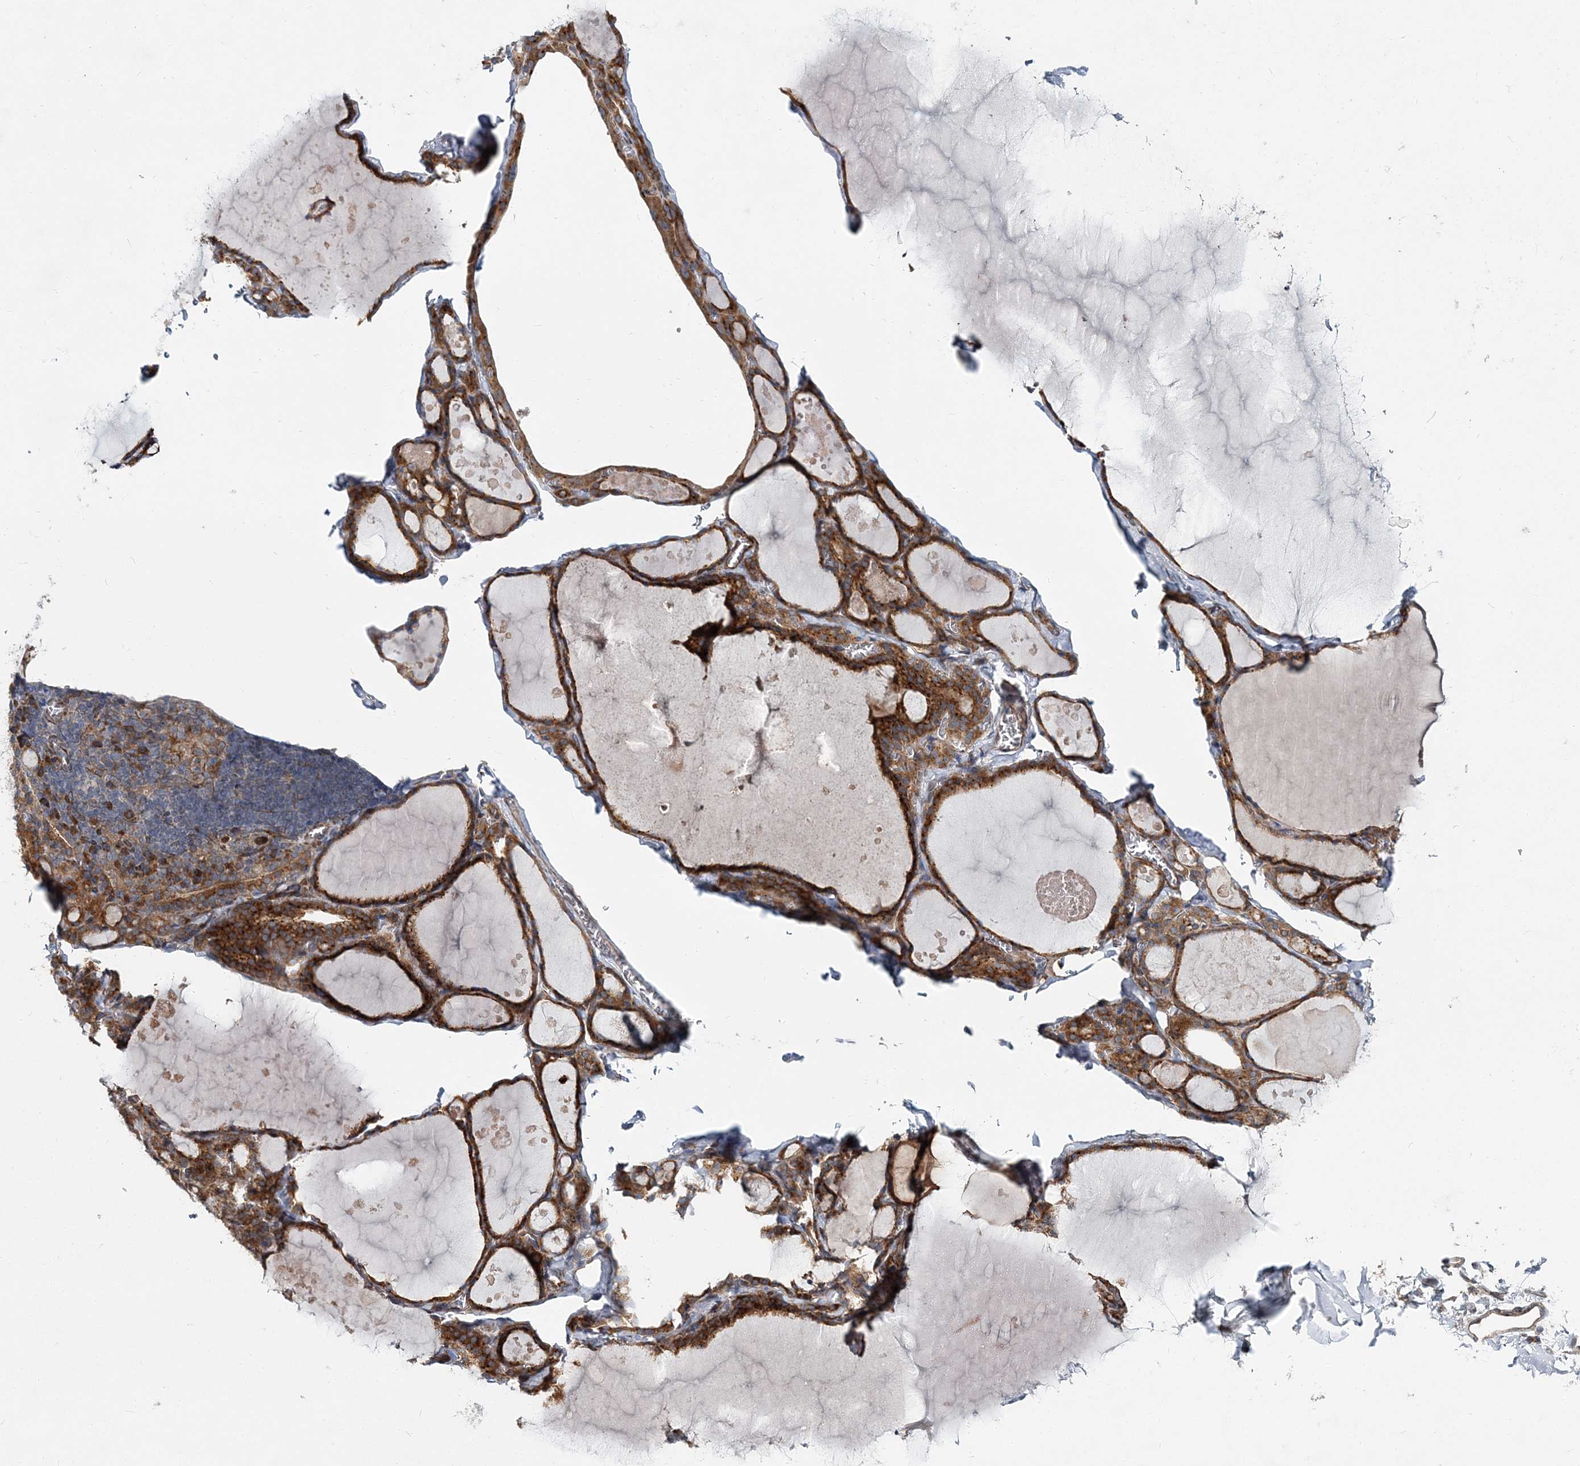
{"staining": {"intensity": "strong", "quantity": ">75%", "location": "cytoplasmic/membranous"}, "tissue": "thyroid gland", "cell_type": "Glandular cells", "image_type": "normal", "snomed": [{"axis": "morphology", "description": "Normal tissue, NOS"}, {"axis": "topography", "description": "Thyroid gland"}], "caption": "This is an image of immunohistochemistry (IHC) staining of normal thyroid gland, which shows strong expression in the cytoplasmic/membranous of glandular cells.", "gene": "NBAS", "patient": {"sex": "male", "age": 56}}